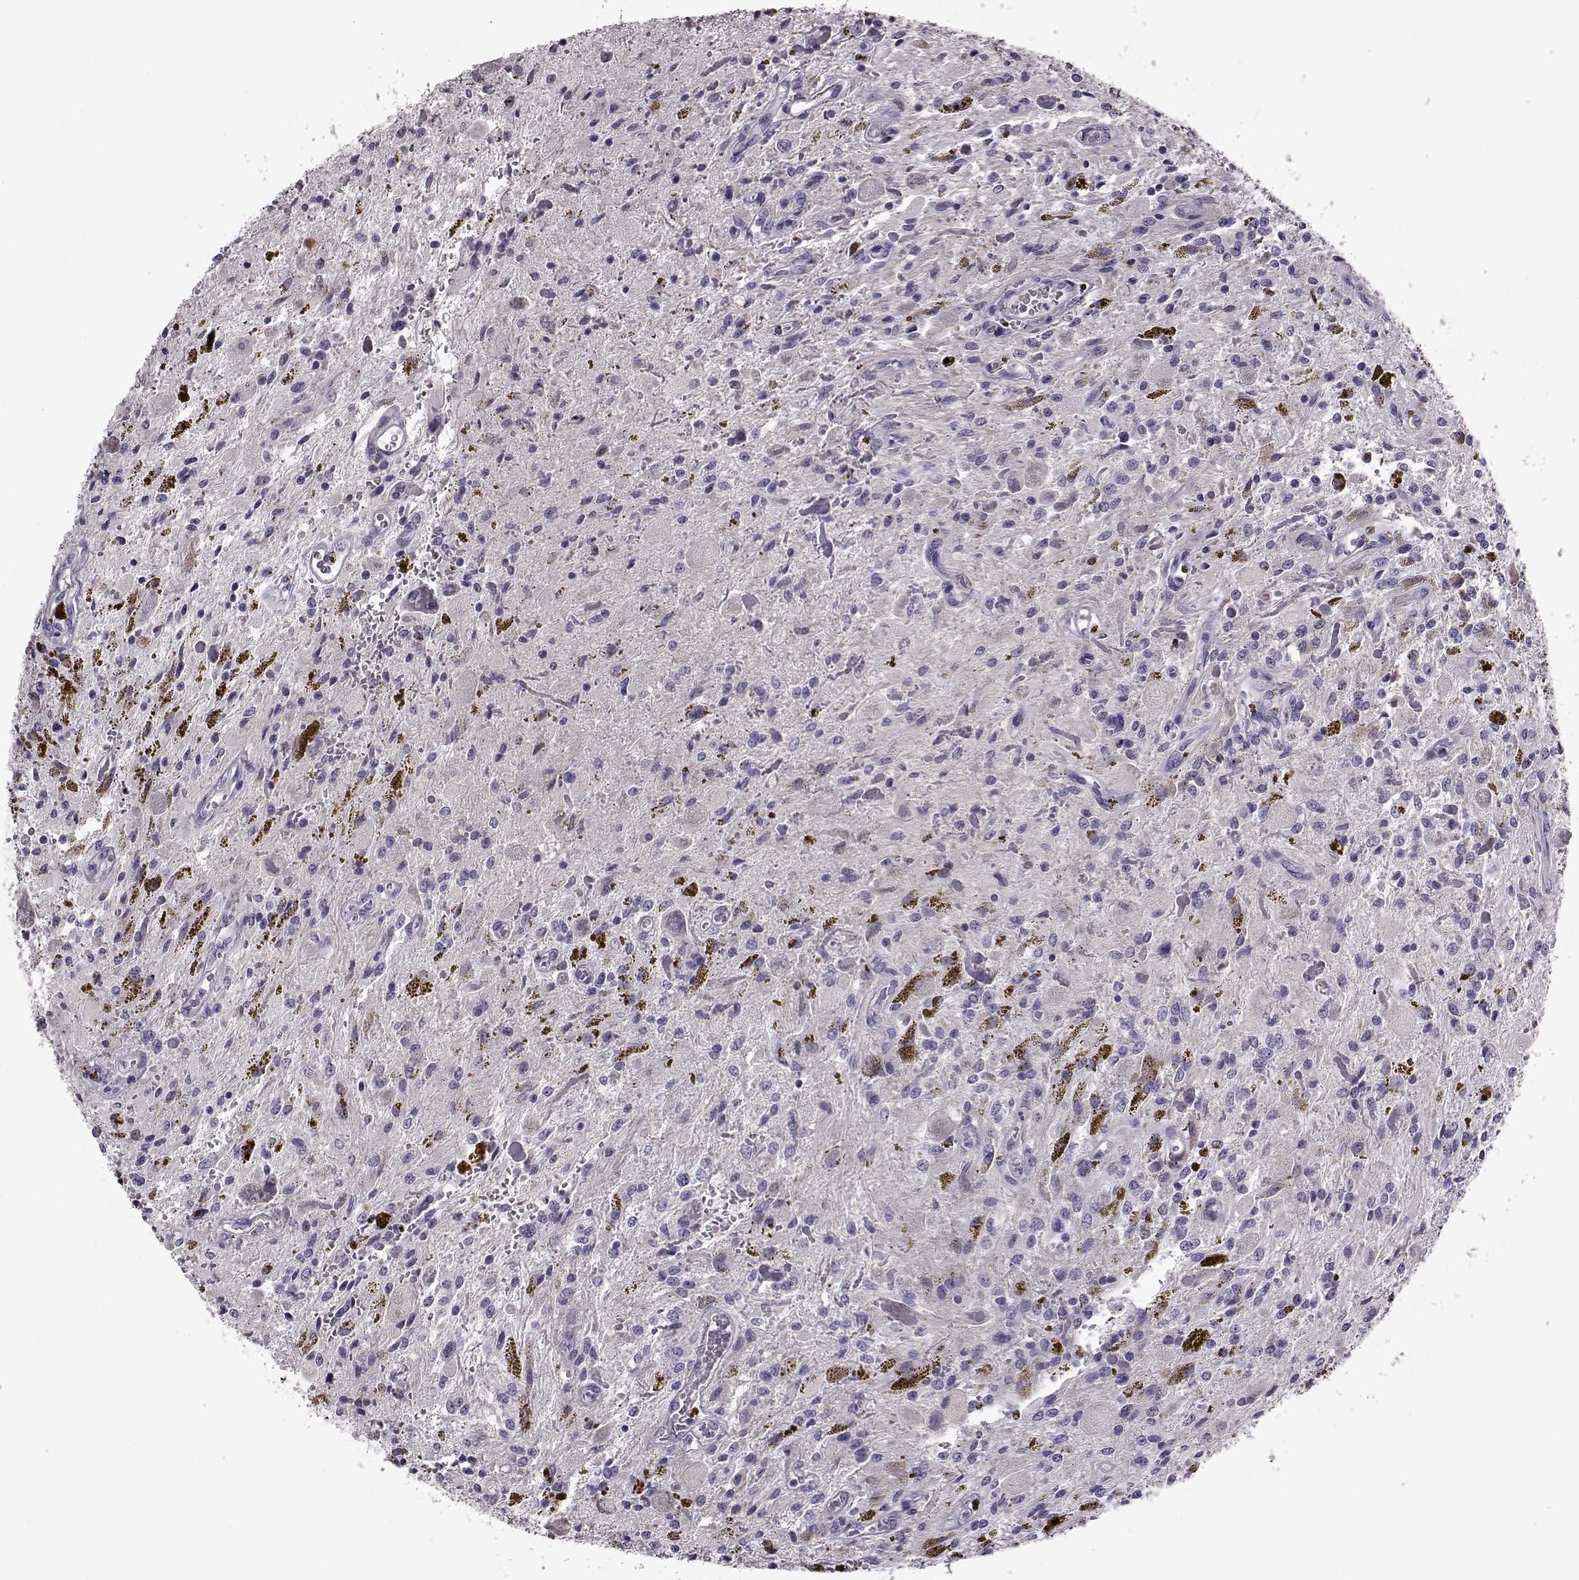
{"staining": {"intensity": "negative", "quantity": "none", "location": "none"}, "tissue": "glioma", "cell_type": "Tumor cells", "image_type": "cancer", "snomed": [{"axis": "morphology", "description": "Glioma, malignant, Low grade"}, {"axis": "topography", "description": "Cerebellum"}], "caption": "A micrograph of glioma stained for a protein exhibits no brown staining in tumor cells.", "gene": "RIMS2", "patient": {"sex": "female", "age": 14}}